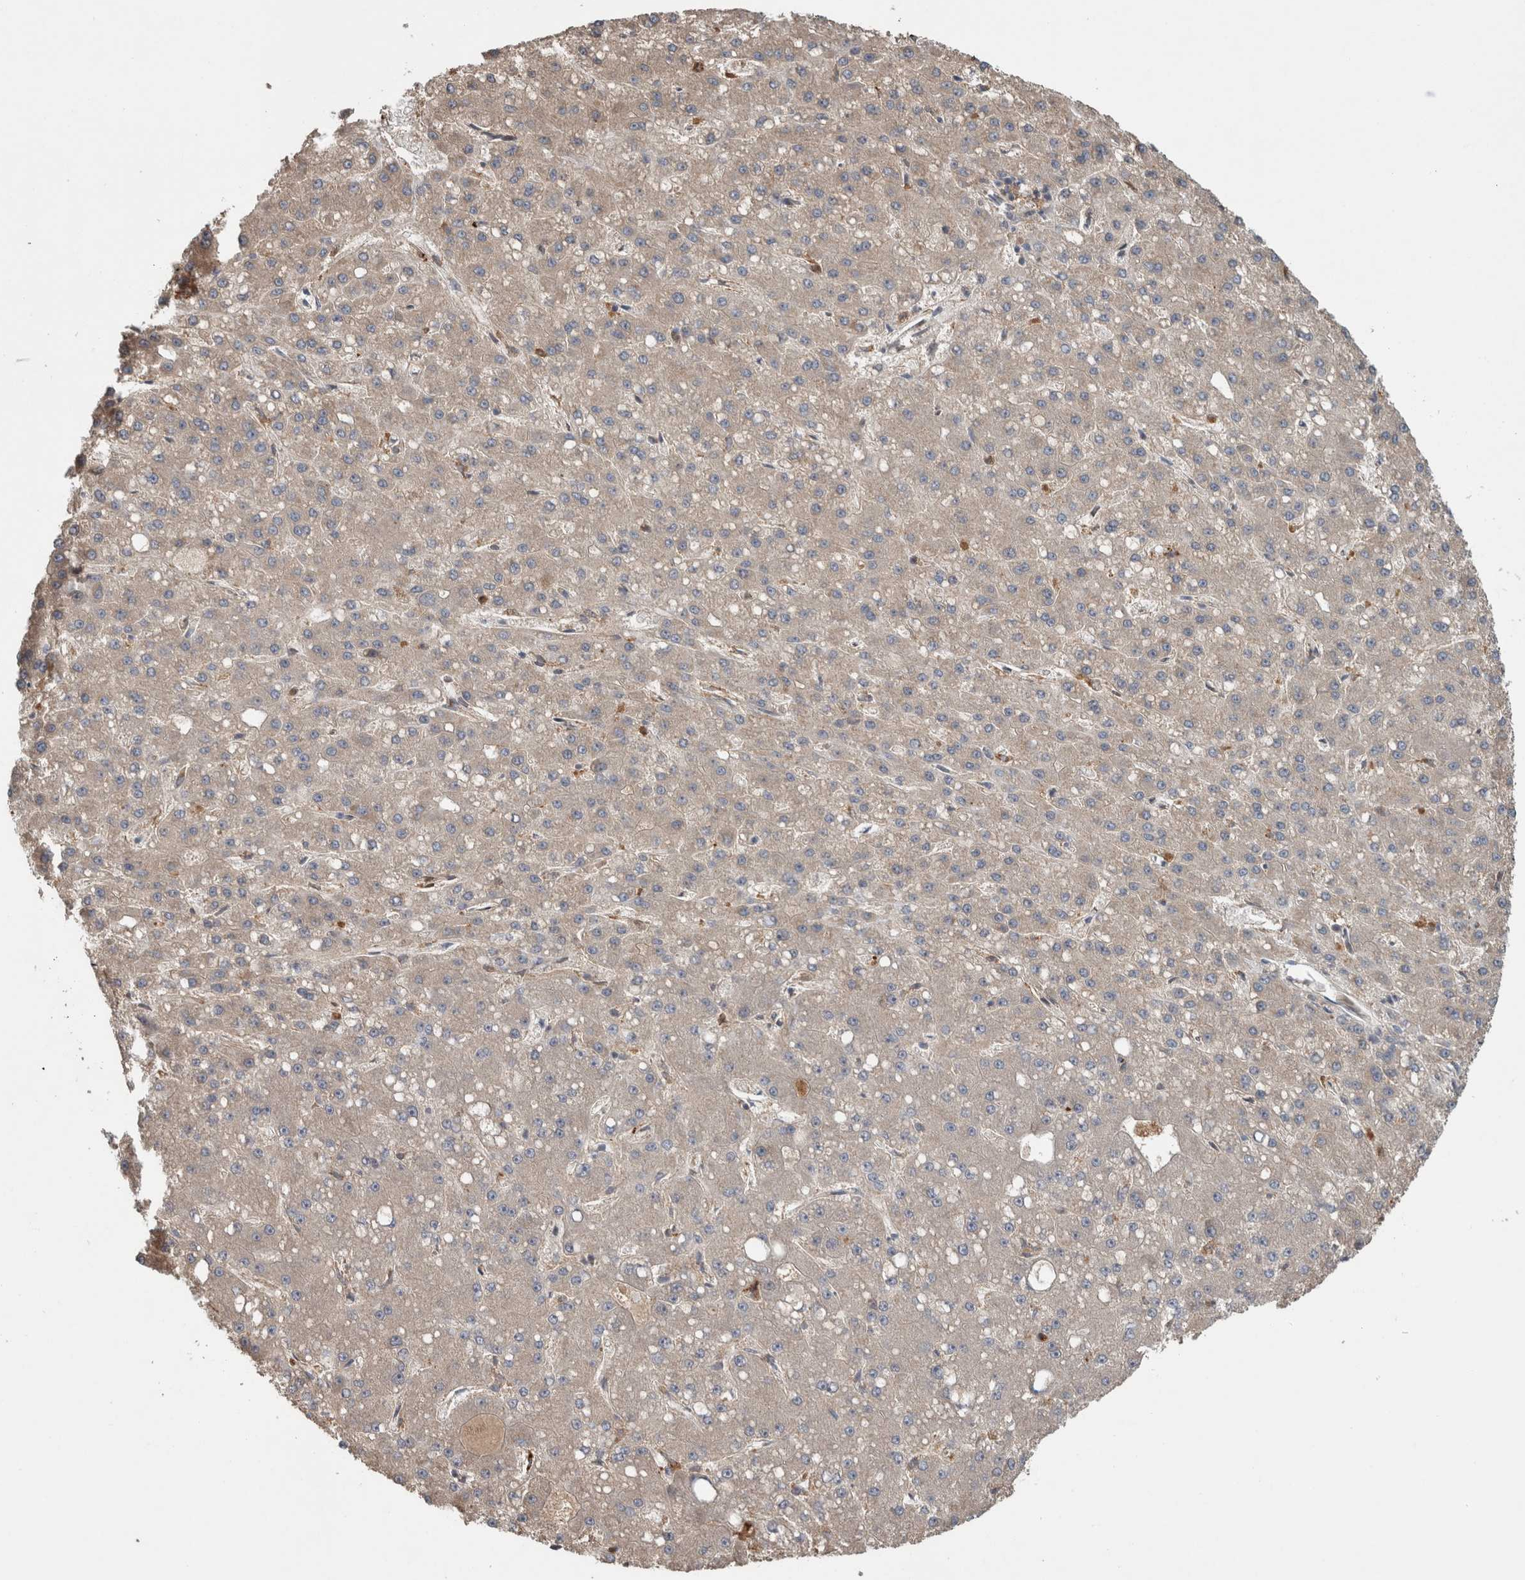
{"staining": {"intensity": "negative", "quantity": "none", "location": "none"}, "tissue": "liver cancer", "cell_type": "Tumor cells", "image_type": "cancer", "snomed": [{"axis": "morphology", "description": "Carcinoma, Hepatocellular, NOS"}, {"axis": "topography", "description": "Liver"}], "caption": "A histopathology image of liver cancer (hepatocellular carcinoma) stained for a protein exhibits no brown staining in tumor cells. Brightfield microscopy of IHC stained with DAB (3,3'-diaminobenzidine) (brown) and hematoxylin (blue), captured at high magnification.", "gene": "TARBP1", "patient": {"sex": "male", "age": 67}}